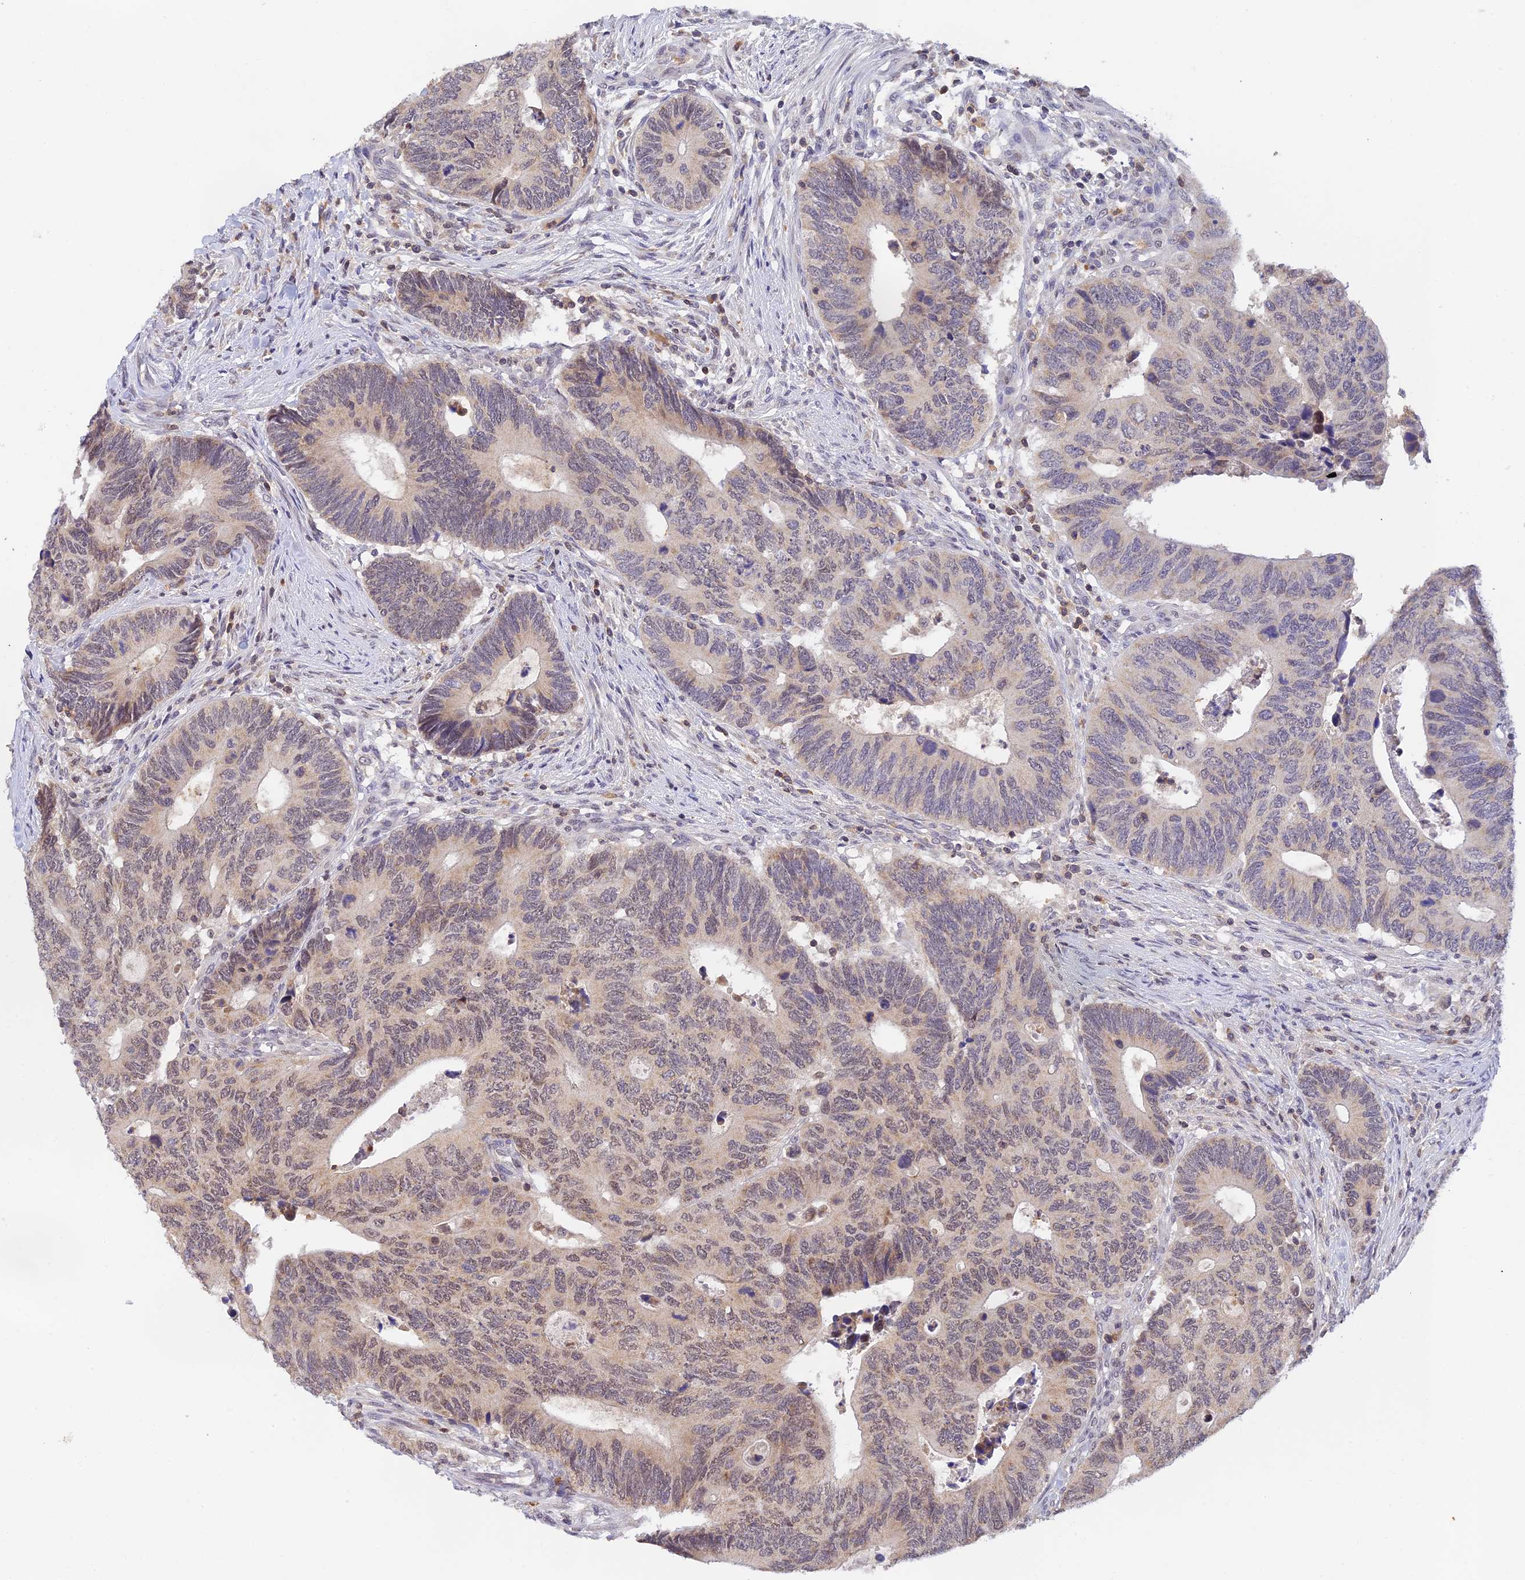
{"staining": {"intensity": "weak", "quantity": "<25%", "location": "nuclear"}, "tissue": "colorectal cancer", "cell_type": "Tumor cells", "image_type": "cancer", "snomed": [{"axis": "morphology", "description": "Adenocarcinoma, NOS"}, {"axis": "topography", "description": "Colon"}], "caption": "Immunohistochemistry (IHC) histopathology image of neoplastic tissue: adenocarcinoma (colorectal) stained with DAB shows no significant protein positivity in tumor cells.", "gene": "PEX16", "patient": {"sex": "male", "age": 87}}